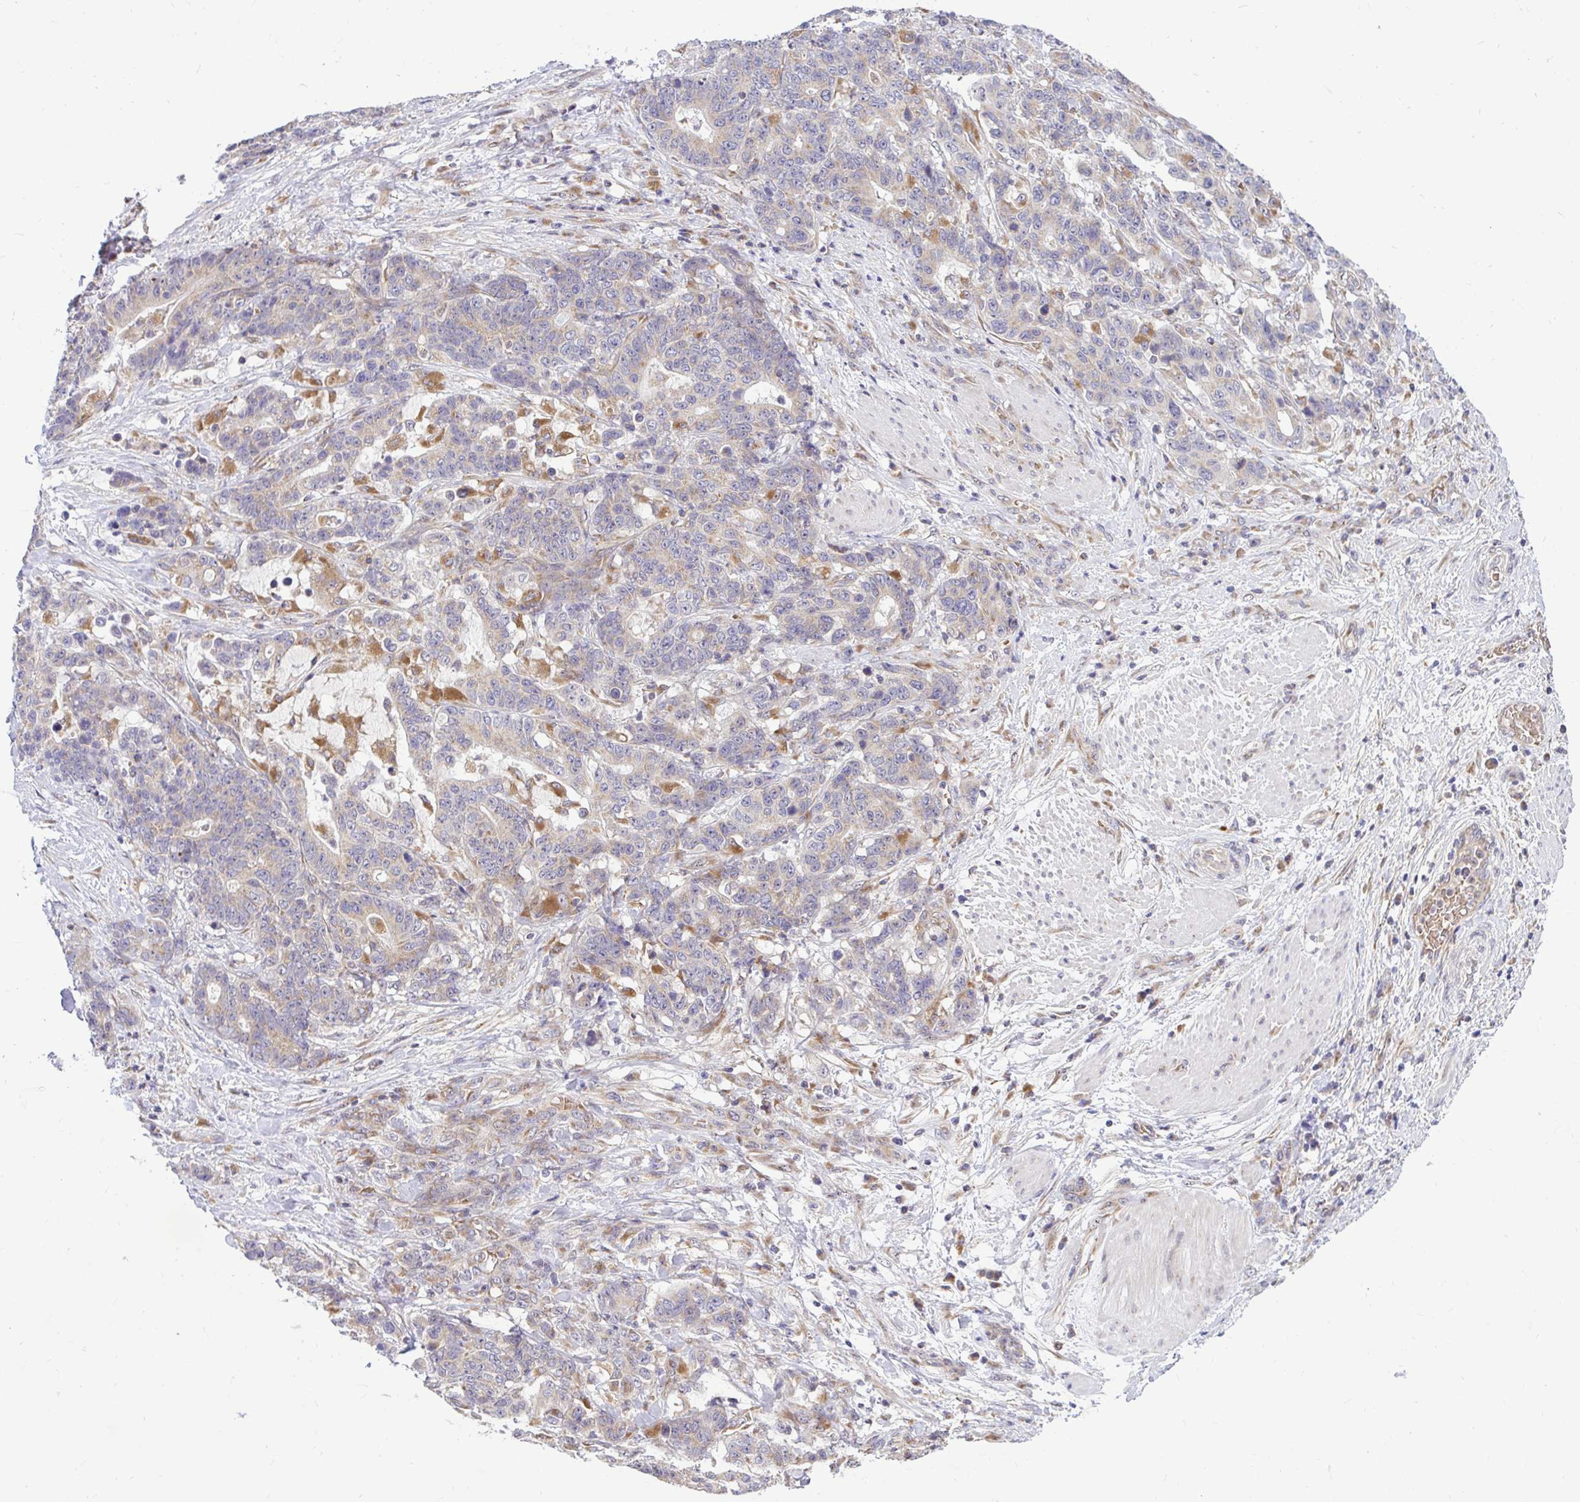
{"staining": {"intensity": "weak", "quantity": "25%-75%", "location": "cytoplasmic/membranous"}, "tissue": "stomach cancer", "cell_type": "Tumor cells", "image_type": "cancer", "snomed": [{"axis": "morphology", "description": "Normal tissue, NOS"}, {"axis": "morphology", "description": "Adenocarcinoma, NOS"}, {"axis": "topography", "description": "Stomach"}], "caption": "Tumor cells exhibit low levels of weak cytoplasmic/membranous positivity in approximately 25%-75% of cells in stomach cancer. The protein of interest is shown in brown color, while the nuclei are stained blue.", "gene": "VTI1B", "patient": {"sex": "female", "age": 64}}